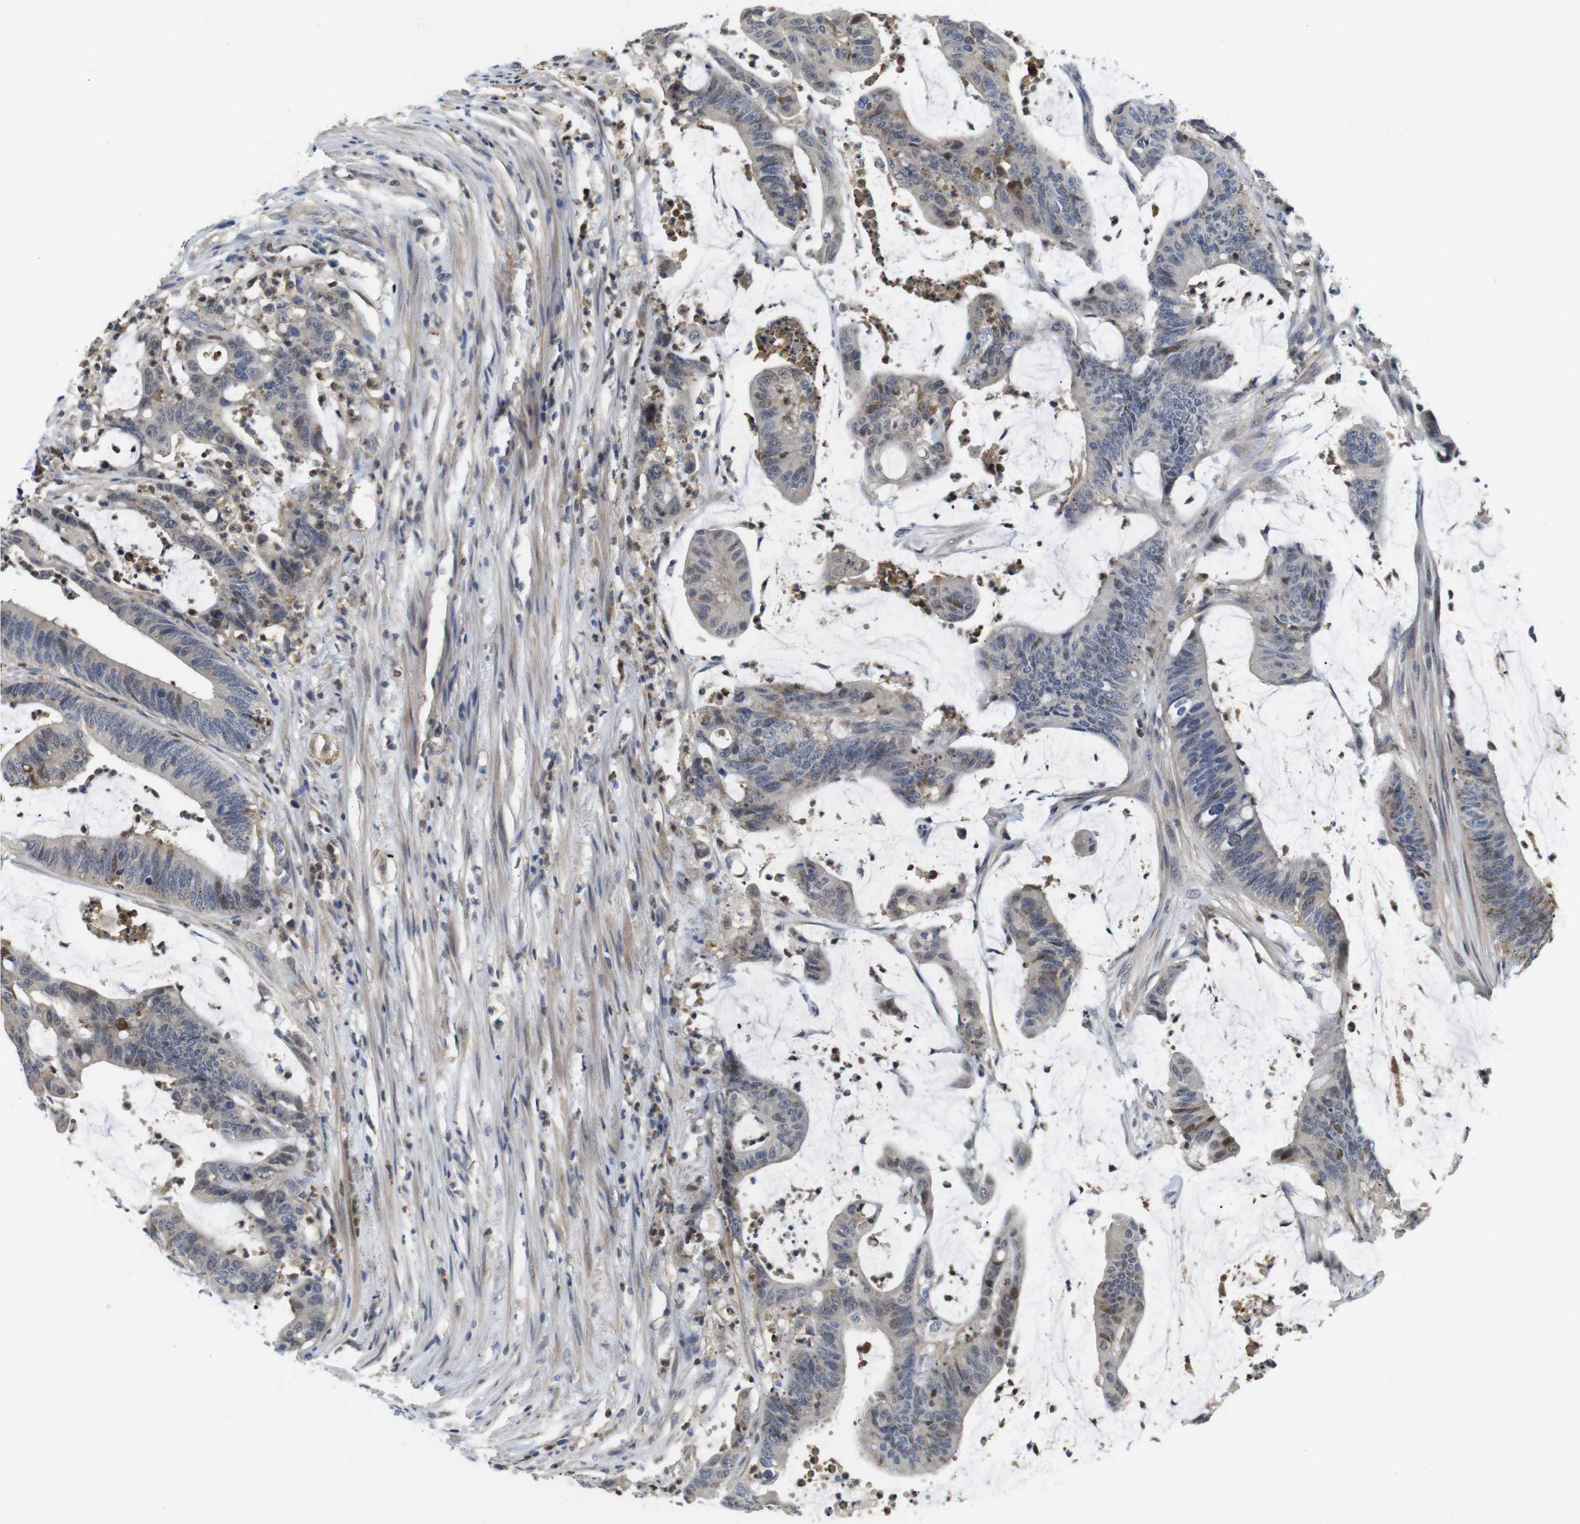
{"staining": {"intensity": "moderate", "quantity": "<25%", "location": "cytoplasmic/membranous,nuclear"}, "tissue": "colorectal cancer", "cell_type": "Tumor cells", "image_type": "cancer", "snomed": [{"axis": "morphology", "description": "Adenocarcinoma, NOS"}, {"axis": "topography", "description": "Rectum"}], "caption": "Immunohistochemical staining of human adenocarcinoma (colorectal) demonstrates low levels of moderate cytoplasmic/membranous and nuclear protein expression in about <25% of tumor cells.", "gene": "FNTA", "patient": {"sex": "female", "age": 66}}